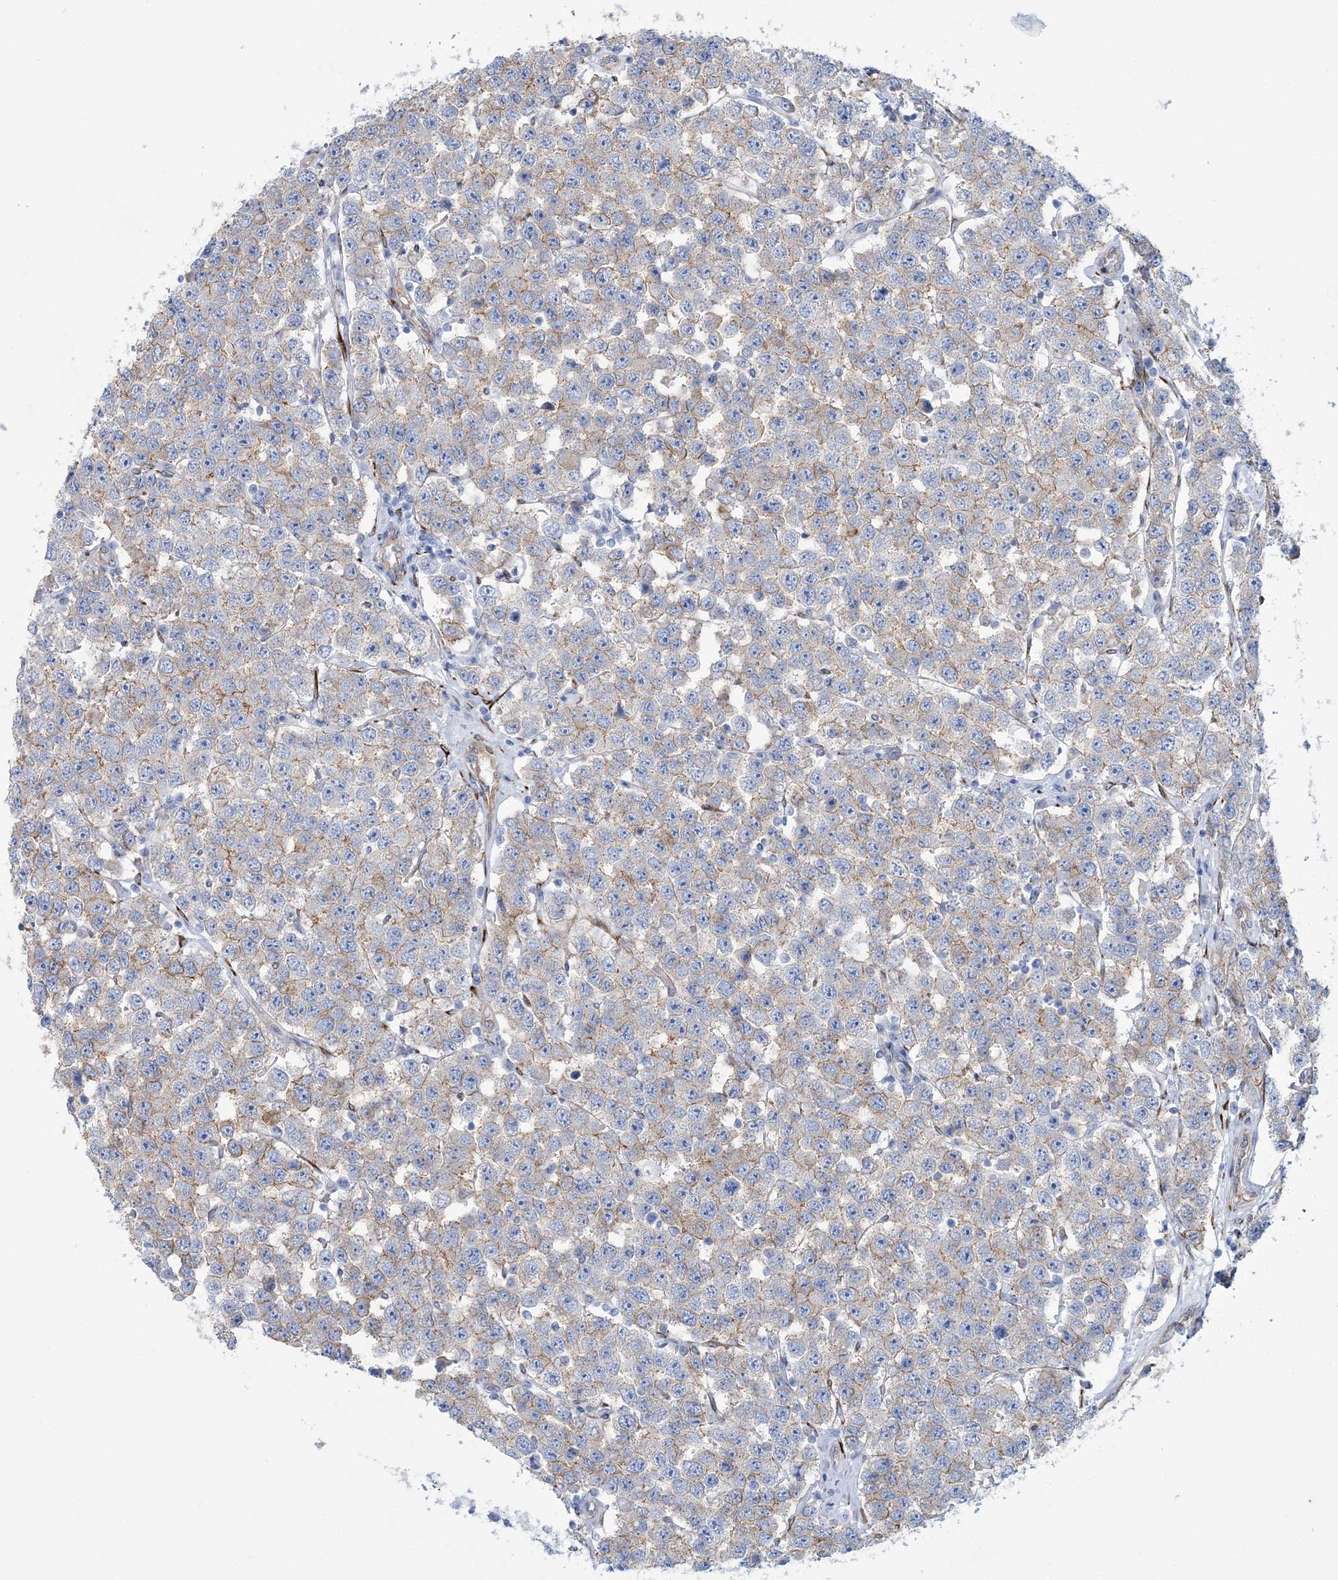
{"staining": {"intensity": "weak", "quantity": "25%-75%", "location": "cytoplasmic/membranous"}, "tissue": "testis cancer", "cell_type": "Tumor cells", "image_type": "cancer", "snomed": [{"axis": "morphology", "description": "Seminoma, NOS"}, {"axis": "topography", "description": "Testis"}], "caption": "Immunohistochemical staining of human seminoma (testis) demonstrates weak cytoplasmic/membranous protein expression in approximately 25%-75% of tumor cells.", "gene": "RAB11FIP5", "patient": {"sex": "male", "age": 28}}